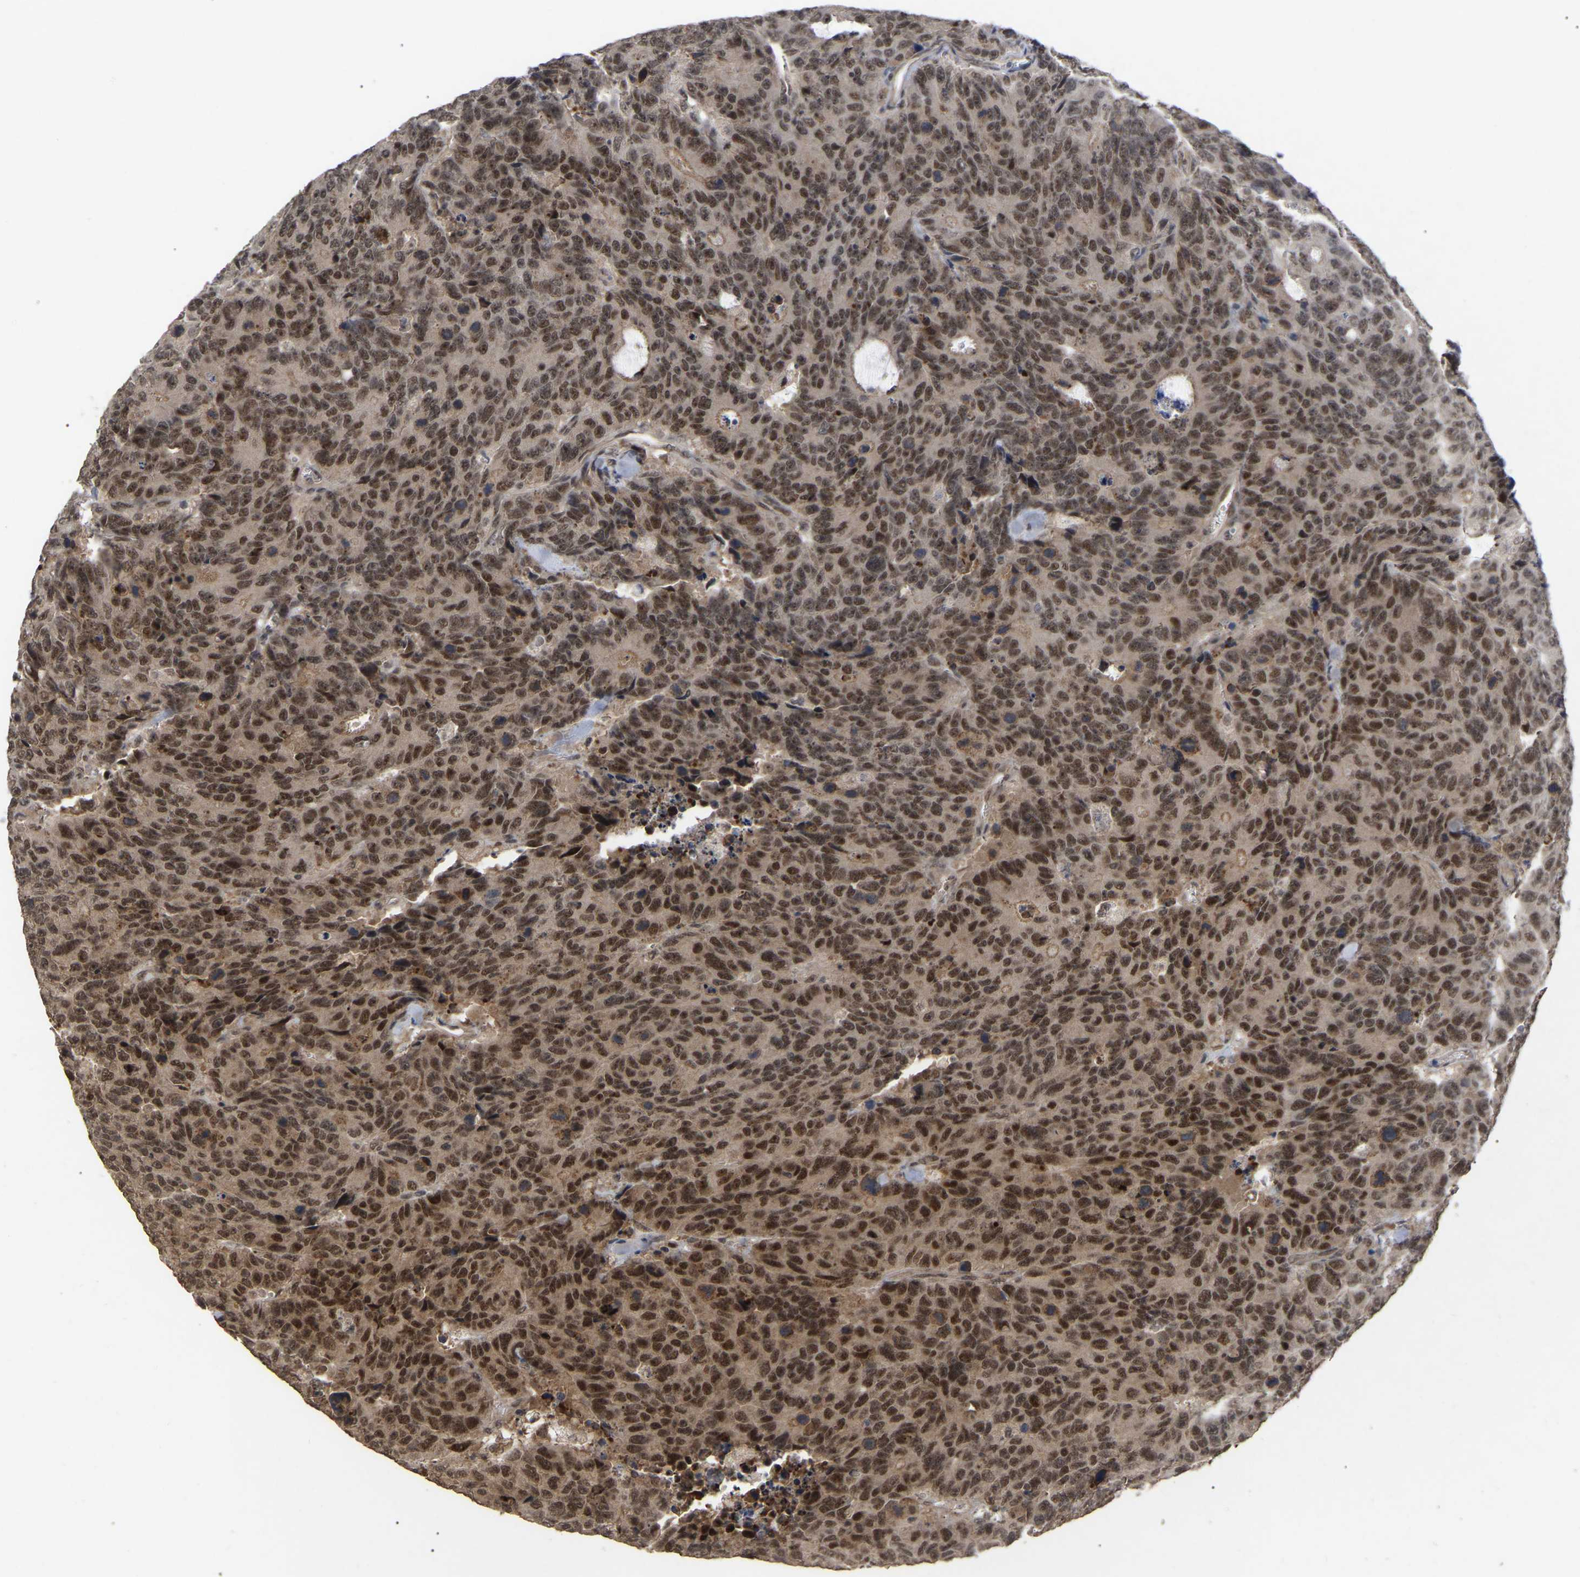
{"staining": {"intensity": "strong", "quantity": ">75%", "location": "cytoplasmic/membranous,nuclear"}, "tissue": "colorectal cancer", "cell_type": "Tumor cells", "image_type": "cancer", "snomed": [{"axis": "morphology", "description": "Adenocarcinoma, NOS"}, {"axis": "topography", "description": "Colon"}], "caption": "This histopathology image shows immunohistochemistry staining of human colorectal cancer, with high strong cytoplasmic/membranous and nuclear expression in about >75% of tumor cells.", "gene": "JAZF1", "patient": {"sex": "female", "age": 86}}